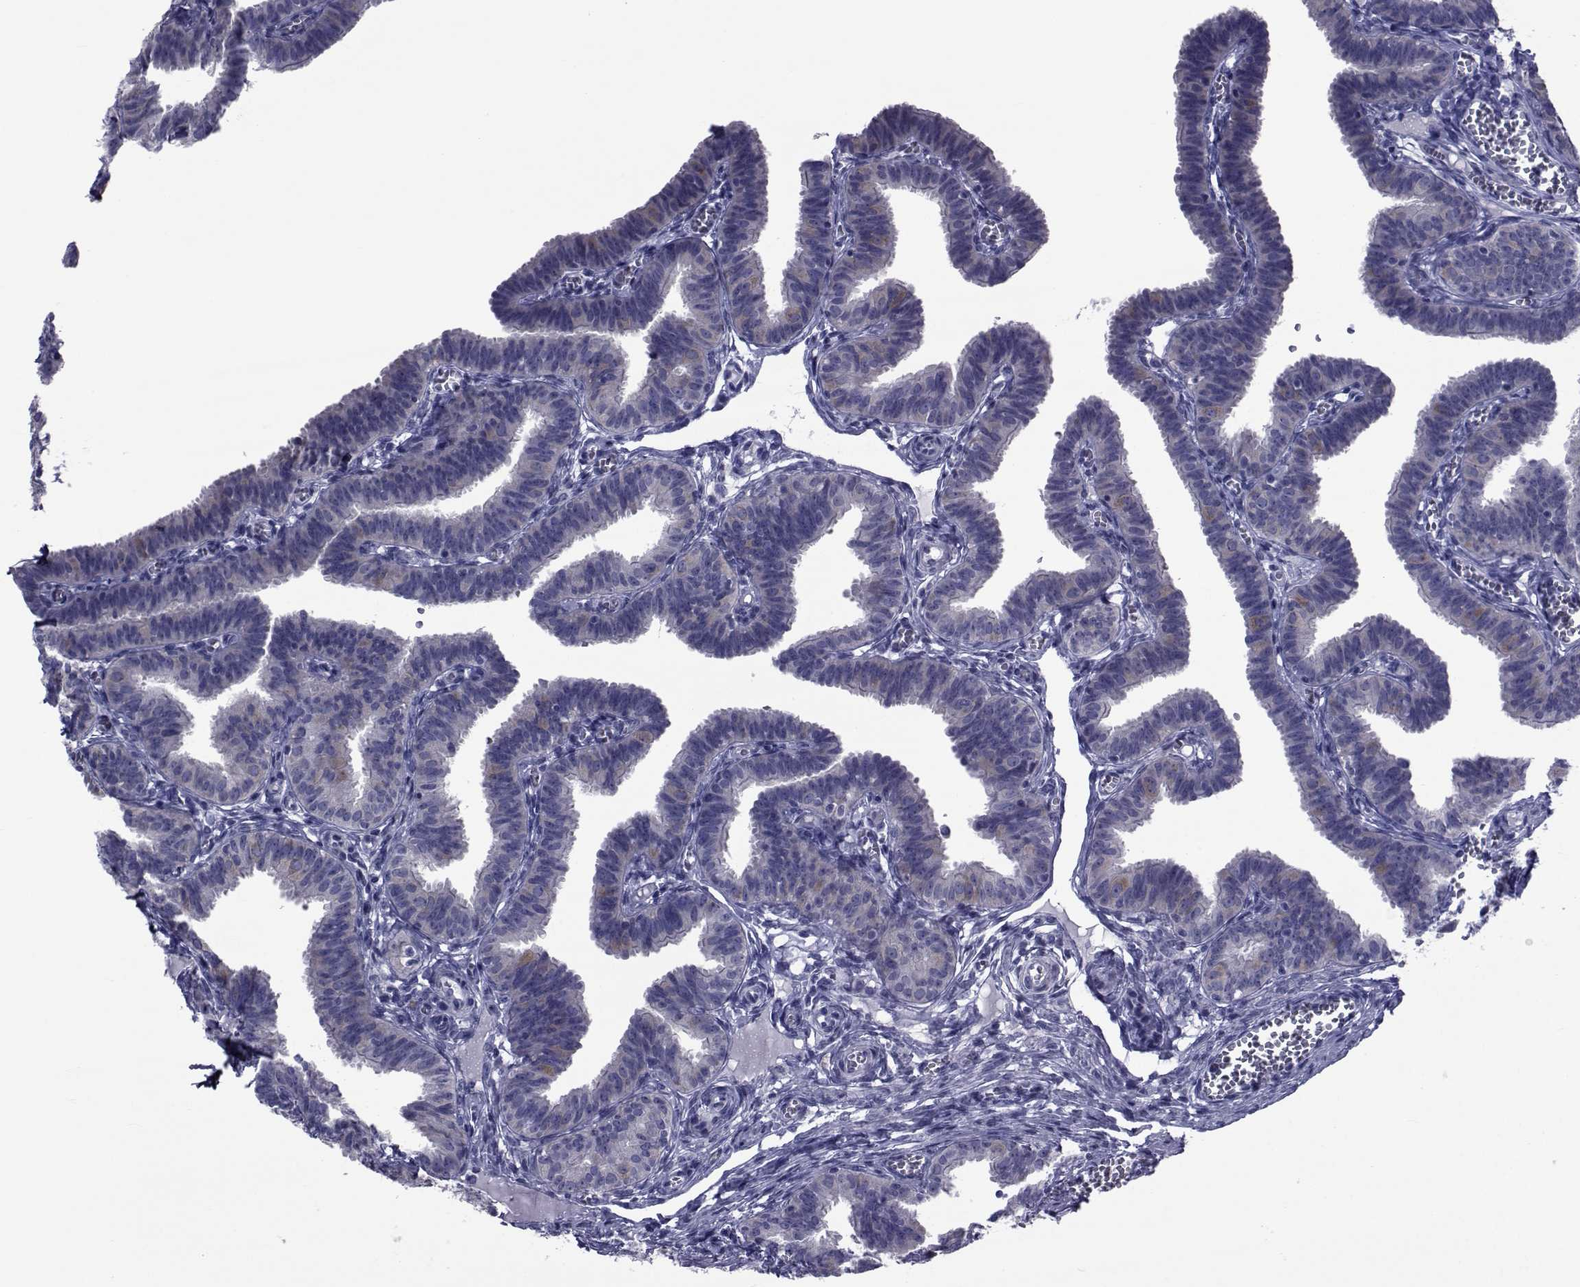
{"staining": {"intensity": "negative", "quantity": "none", "location": "none"}, "tissue": "fallopian tube", "cell_type": "Glandular cells", "image_type": "normal", "snomed": [{"axis": "morphology", "description": "Normal tissue, NOS"}, {"axis": "topography", "description": "Fallopian tube"}], "caption": "Image shows no protein positivity in glandular cells of unremarkable fallopian tube.", "gene": "GKAP1", "patient": {"sex": "female", "age": 25}}